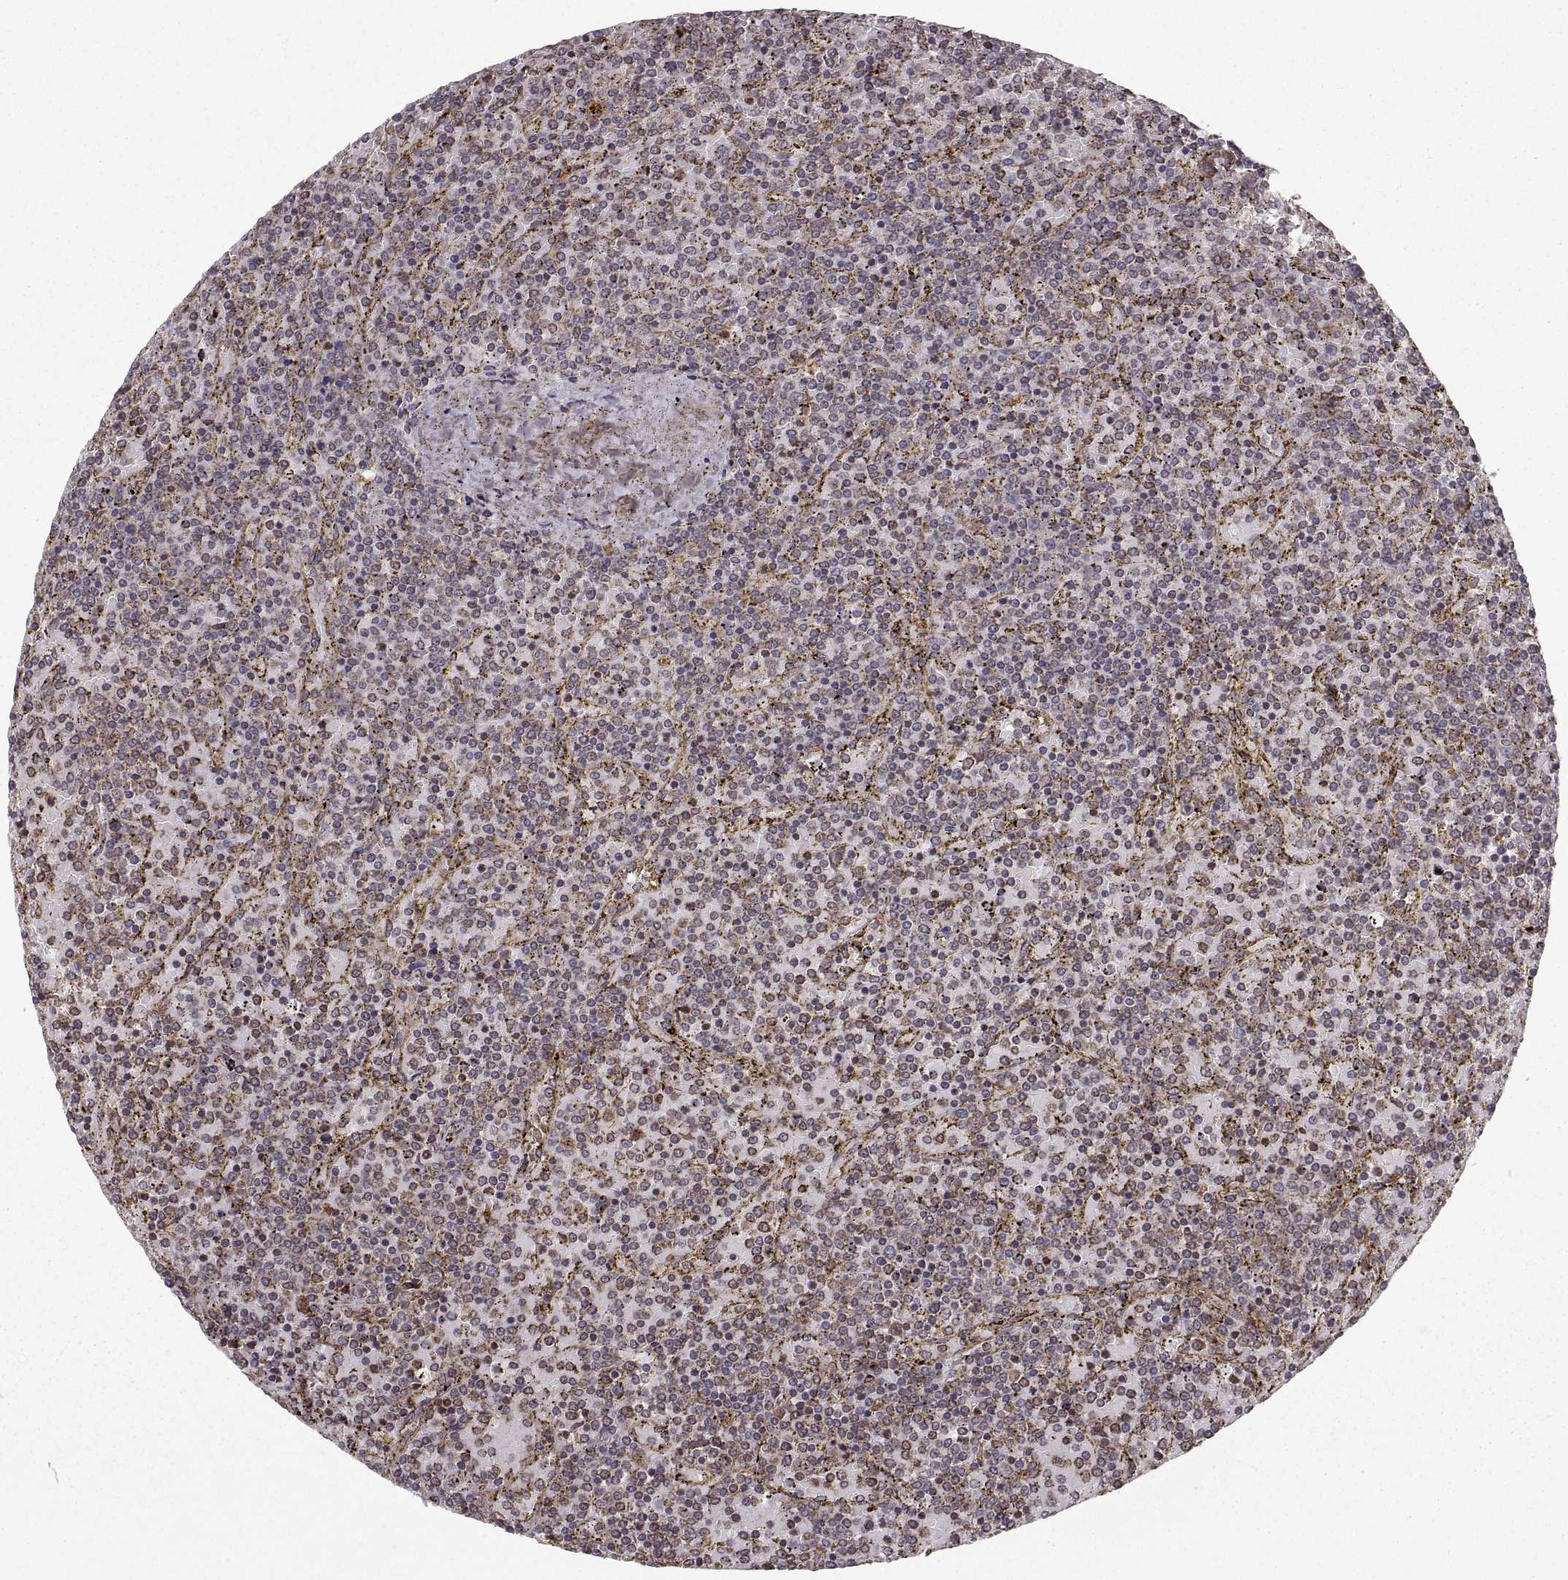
{"staining": {"intensity": "negative", "quantity": "none", "location": "none"}, "tissue": "lymphoma", "cell_type": "Tumor cells", "image_type": "cancer", "snomed": [{"axis": "morphology", "description": "Malignant lymphoma, non-Hodgkin's type, Low grade"}, {"axis": "topography", "description": "Spleen"}], "caption": "High magnification brightfield microscopy of low-grade malignant lymphoma, non-Hodgkin's type stained with DAB (brown) and counterstained with hematoxylin (blue): tumor cells show no significant staining.", "gene": "PDIA3", "patient": {"sex": "female", "age": 77}}